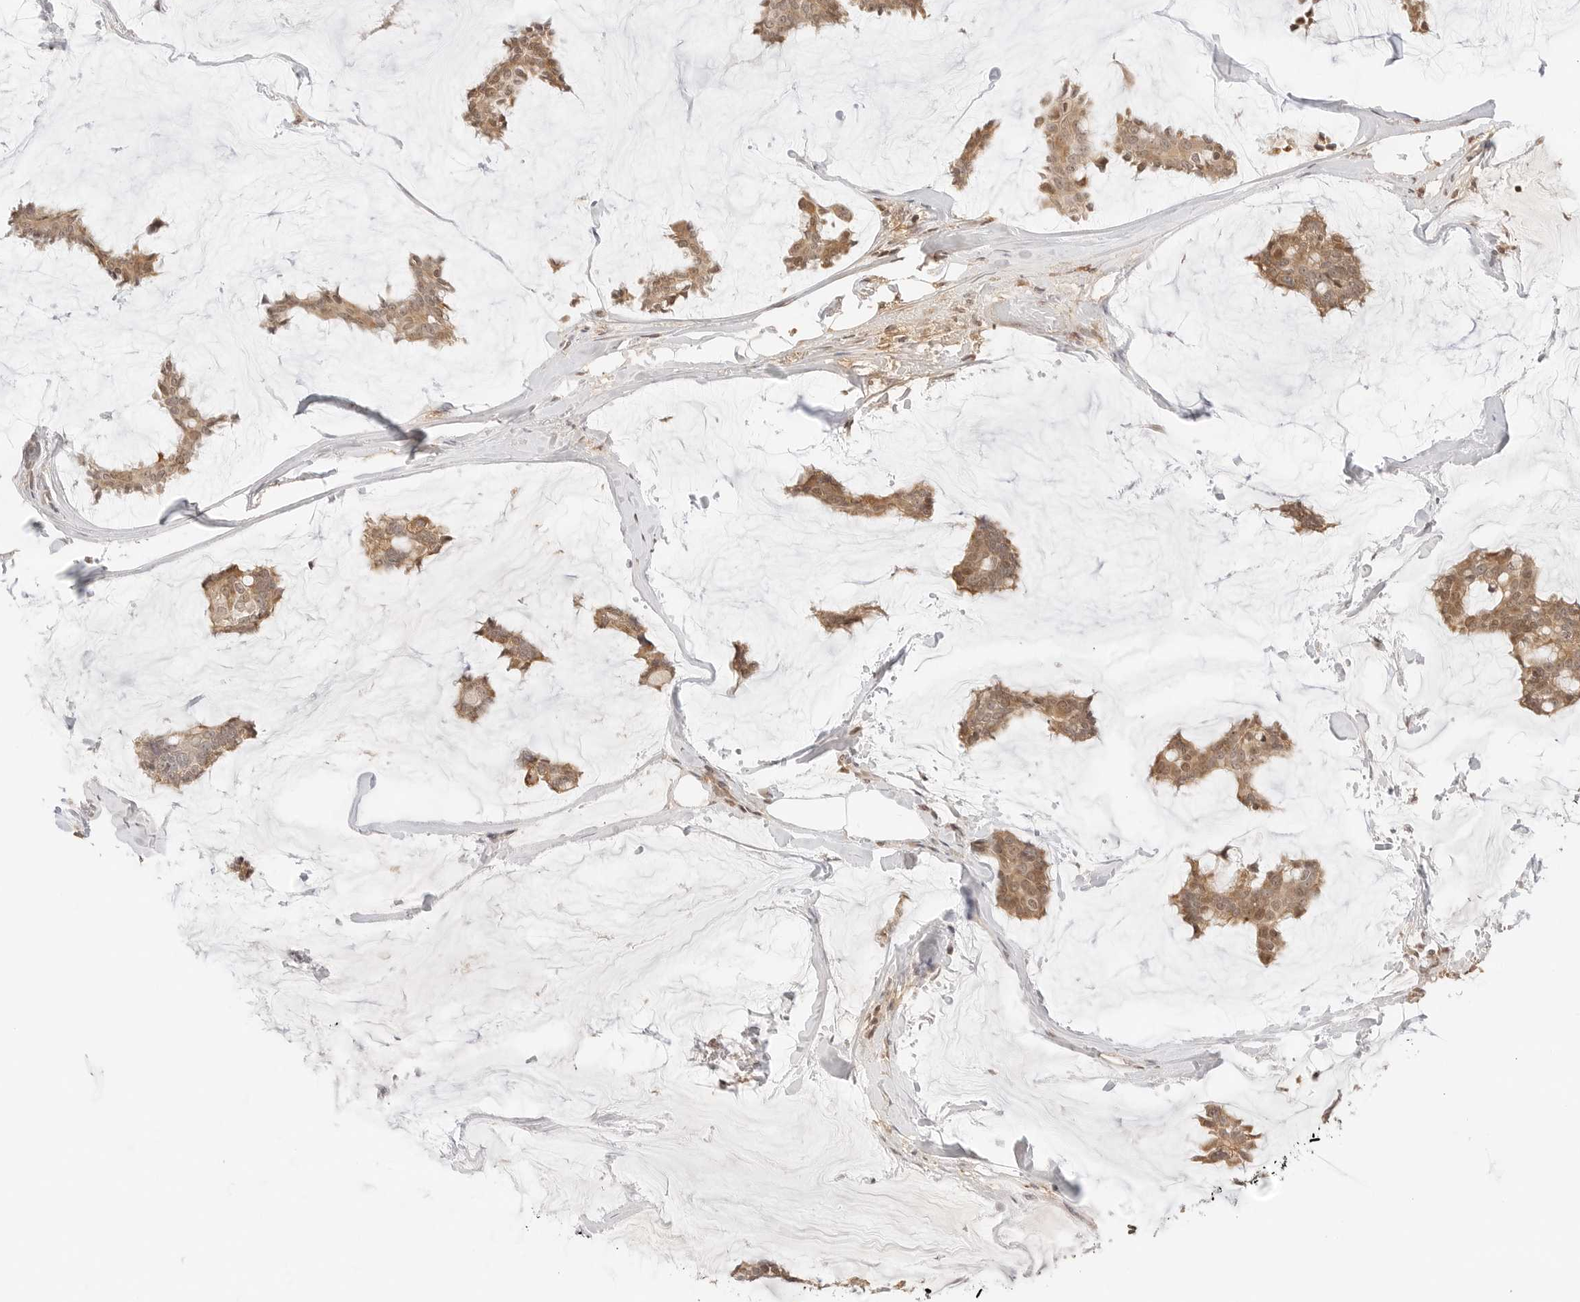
{"staining": {"intensity": "moderate", "quantity": ">75%", "location": "cytoplasmic/membranous"}, "tissue": "breast cancer", "cell_type": "Tumor cells", "image_type": "cancer", "snomed": [{"axis": "morphology", "description": "Duct carcinoma"}, {"axis": "topography", "description": "Breast"}], "caption": "Breast cancer stained for a protein reveals moderate cytoplasmic/membranous positivity in tumor cells.", "gene": "SEPTIN4", "patient": {"sex": "female", "age": 93}}